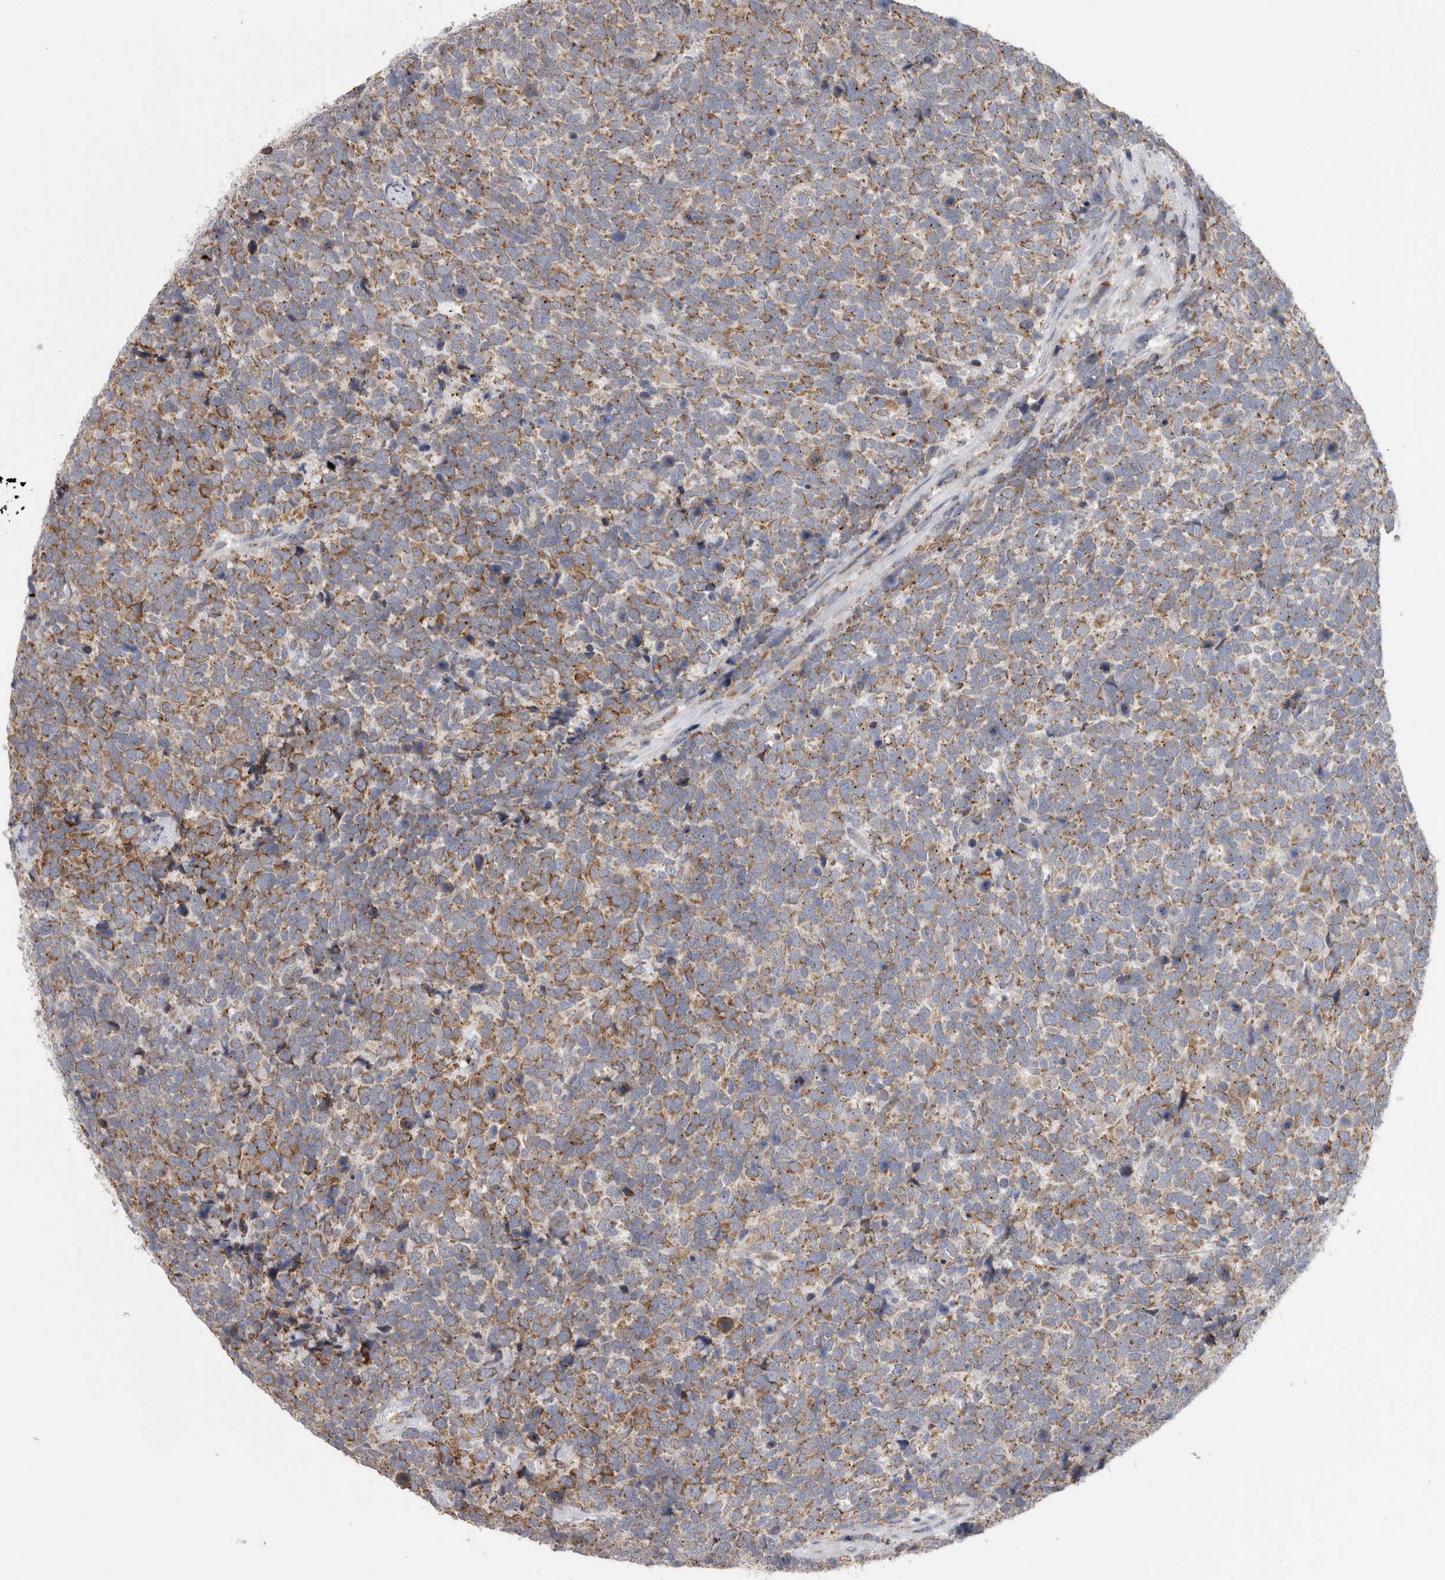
{"staining": {"intensity": "moderate", "quantity": ">75%", "location": "cytoplasmic/membranous"}, "tissue": "urothelial cancer", "cell_type": "Tumor cells", "image_type": "cancer", "snomed": [{"axis": "morphology", "description": "Urothelial carcinoma, High grade"}, {"axis": "topography", "description": "Urinary bladder"}], "caption": "Approximately >75% of tumor cells in human urothelial cancer demonstrate moderate cytoplasmic/membranous protein positivity as visualized by brown immunohistochemical staining.", "gene": "ZNF341", "patient": {"sex": "female", "age": 82}}